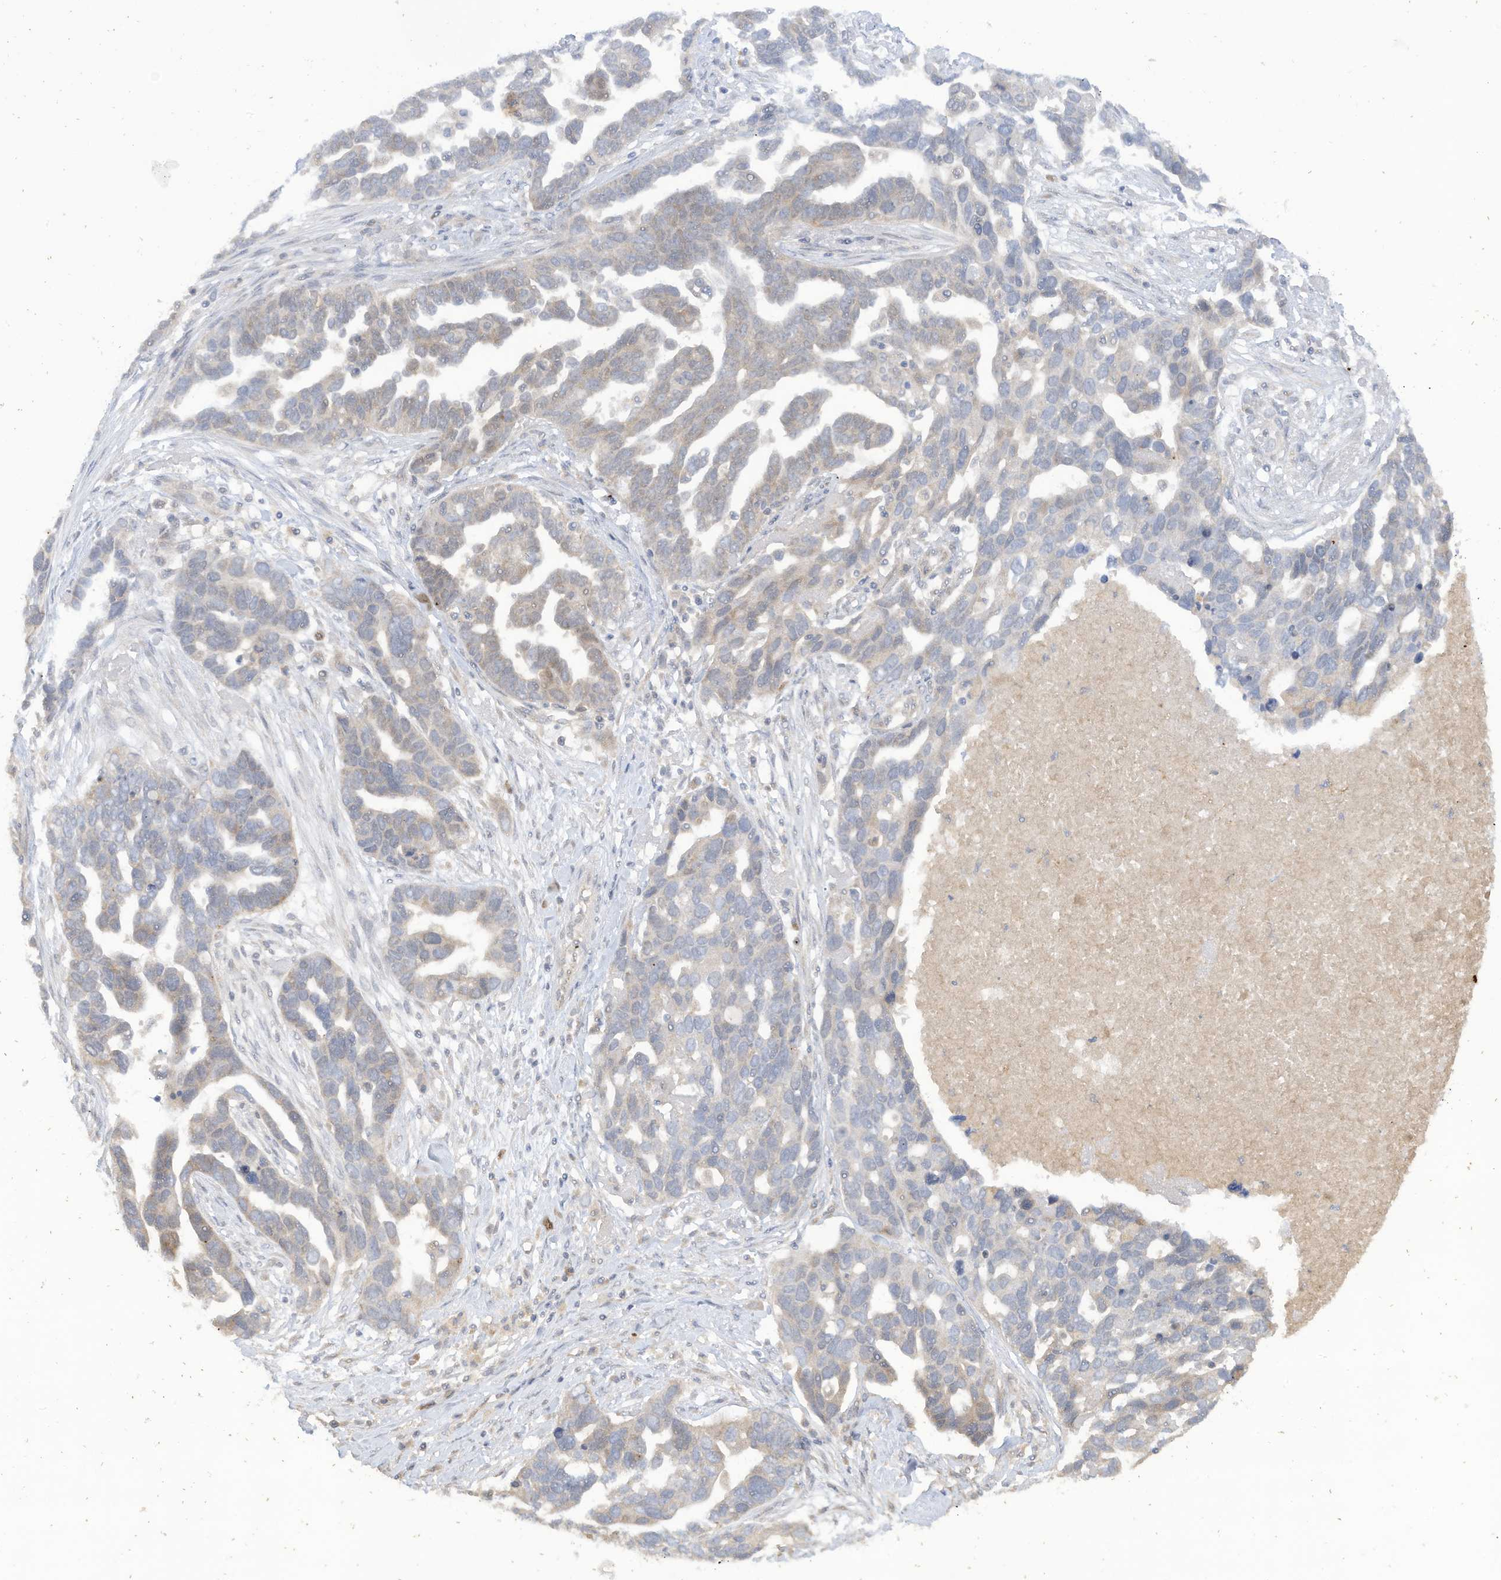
{"staining": {"intensity": "weak", "quantity": "<25%", "location": "cytoplasmic/membranous"}, "tissue": "ovarian cancer", "cell_type": "Tumor cells", "image_type": "cancer", "snomed": [{"axis": "morphology", "description": "Cystadenocarcinoma, serous, NOS"}, {"axis": "topography", "description": "Ovary"}], "caption": "This is an IHC photomicrograph of ovarian serous cystadenocarcinoma. There is no expression in tumor cells.", "gene": "LRRN2", "patient": {"sex": "female", "age": 54}}